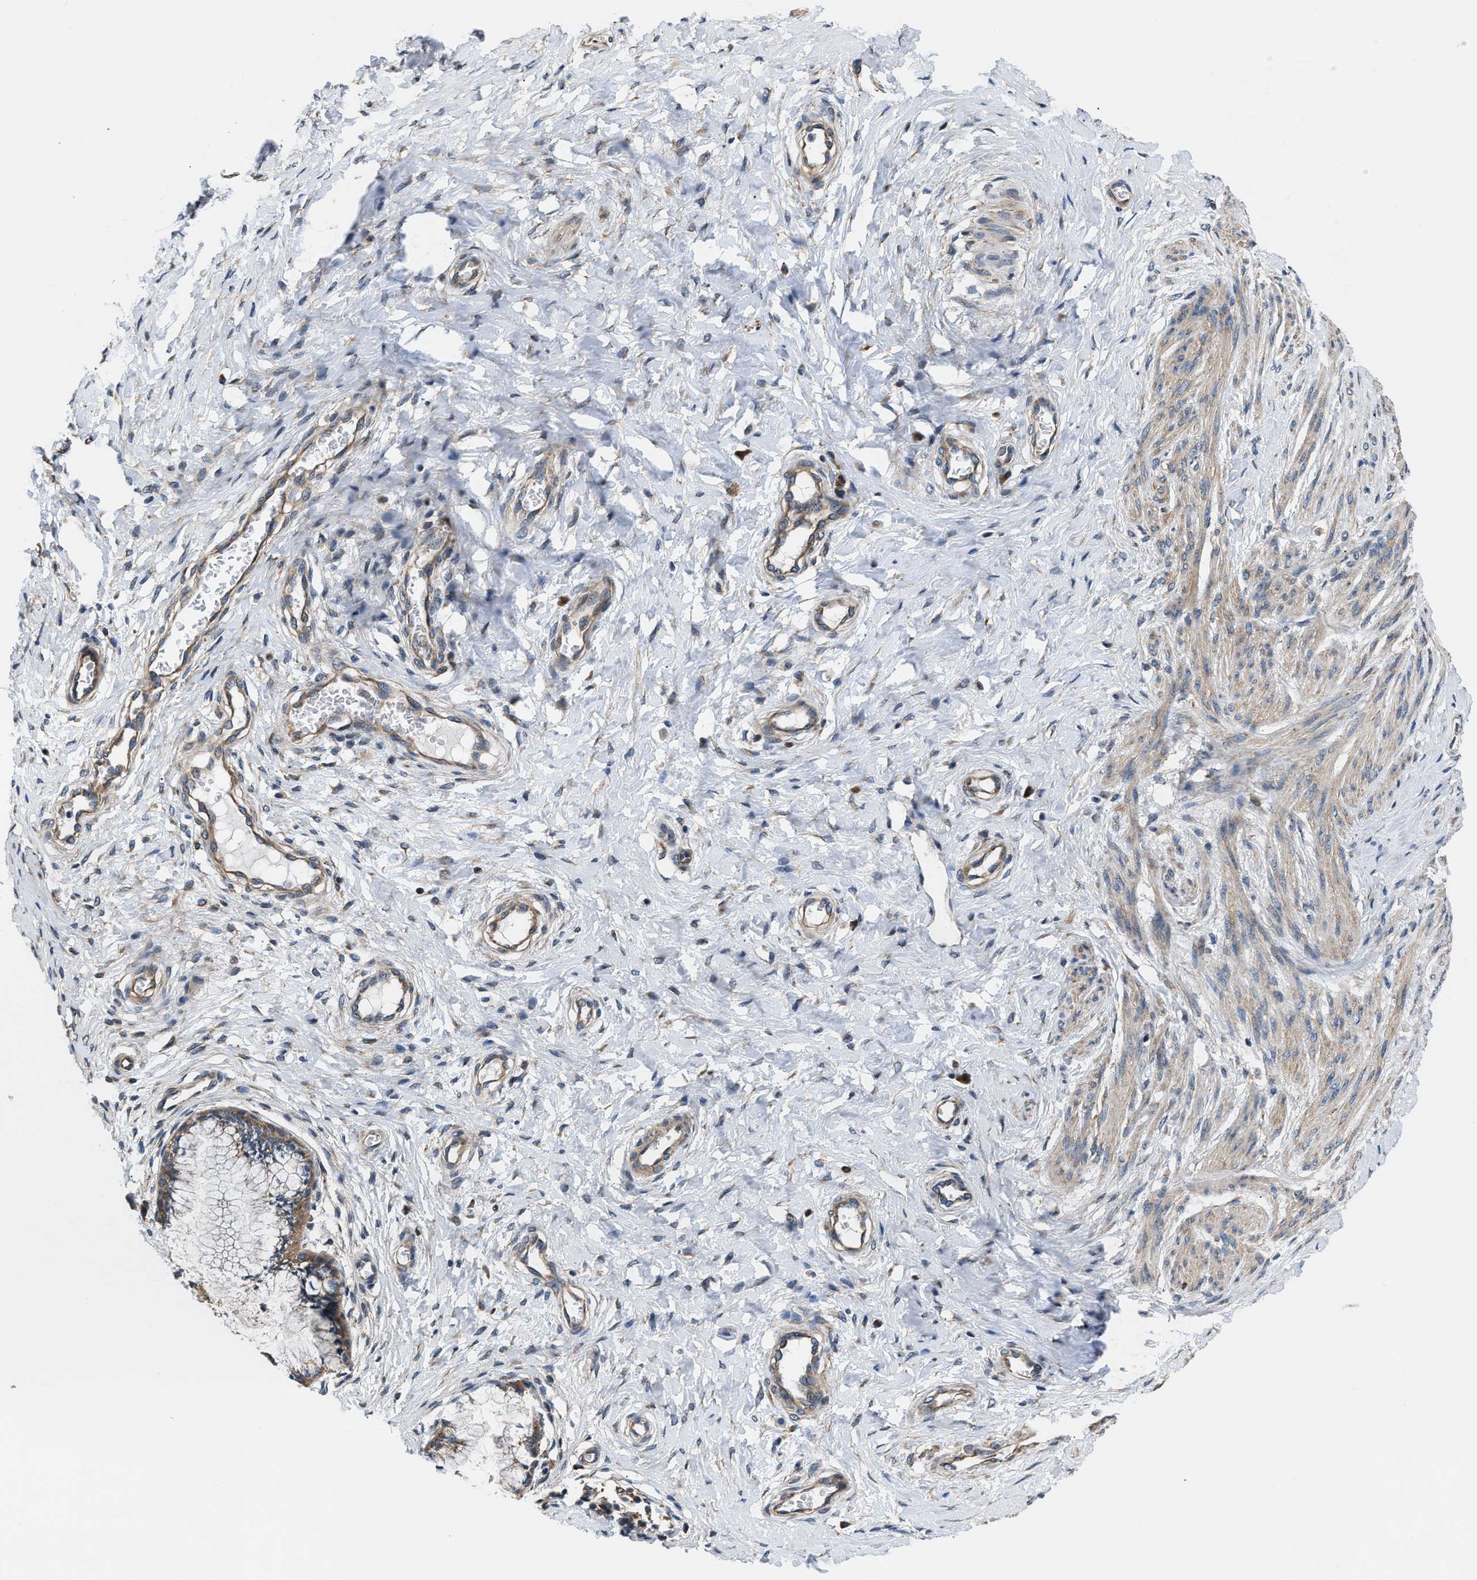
{"staining": {"intensity": "moderate", "quantity": ">75%", "location": "cytoplasmic/membranous"}, "tissue": "cervix", "cell_type": "Glandular cells", "image_type": "normal", "snomed": [{"axis": "morphology", "description": "Normal tissue, NOS"}, {"axis": "topography", "description": "Cervix"}], "caption": "Immunohistochemical staining of benign human cervix reveals medium levels of moderate cytoplasmic/membranous staining in about >75% of glandular cells.", "gene": "CEP128", "patient": {"sex": "female", "age": 55}}